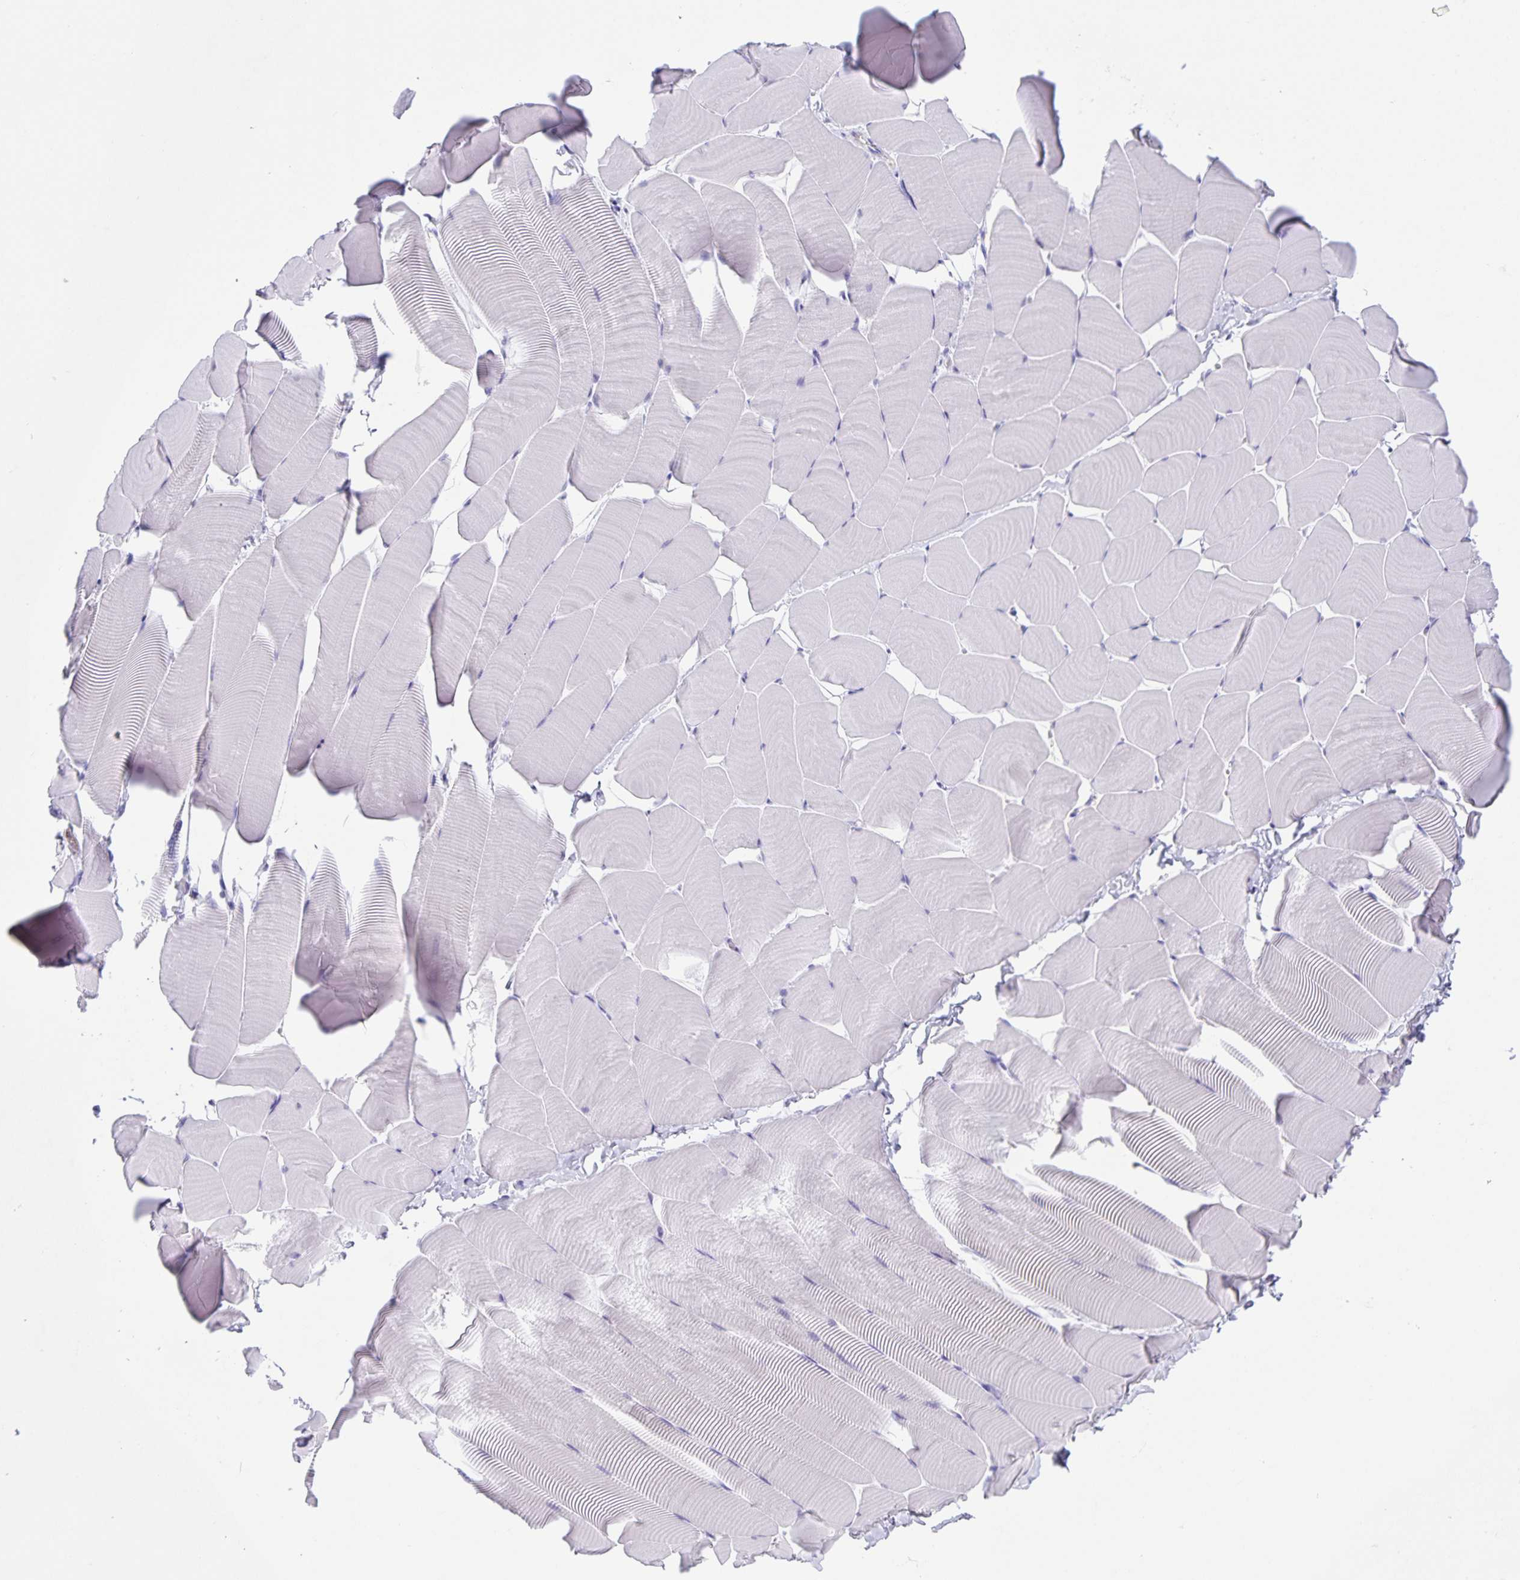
{"staining": {"intensity": "negative", "quantity": "none", "location": "none"}, "tissue": "skeletal muscle", "cell_type": "Myocytes", "image_type": "normal", "snomed": [{"axis": "morphology", "description": "Normal tissue, NOS"}, {"axis": "topography", "description": "Skeletal muscle"}], "caption": "The histopathology image exhibits no staining of myocytes in benign skeletal muscle. (Immunohistochemistry (ihc), brightfield microscopy, high magnification).", "gene": "UBQLN3", "patient": {"sex": "male", "age": 25}}